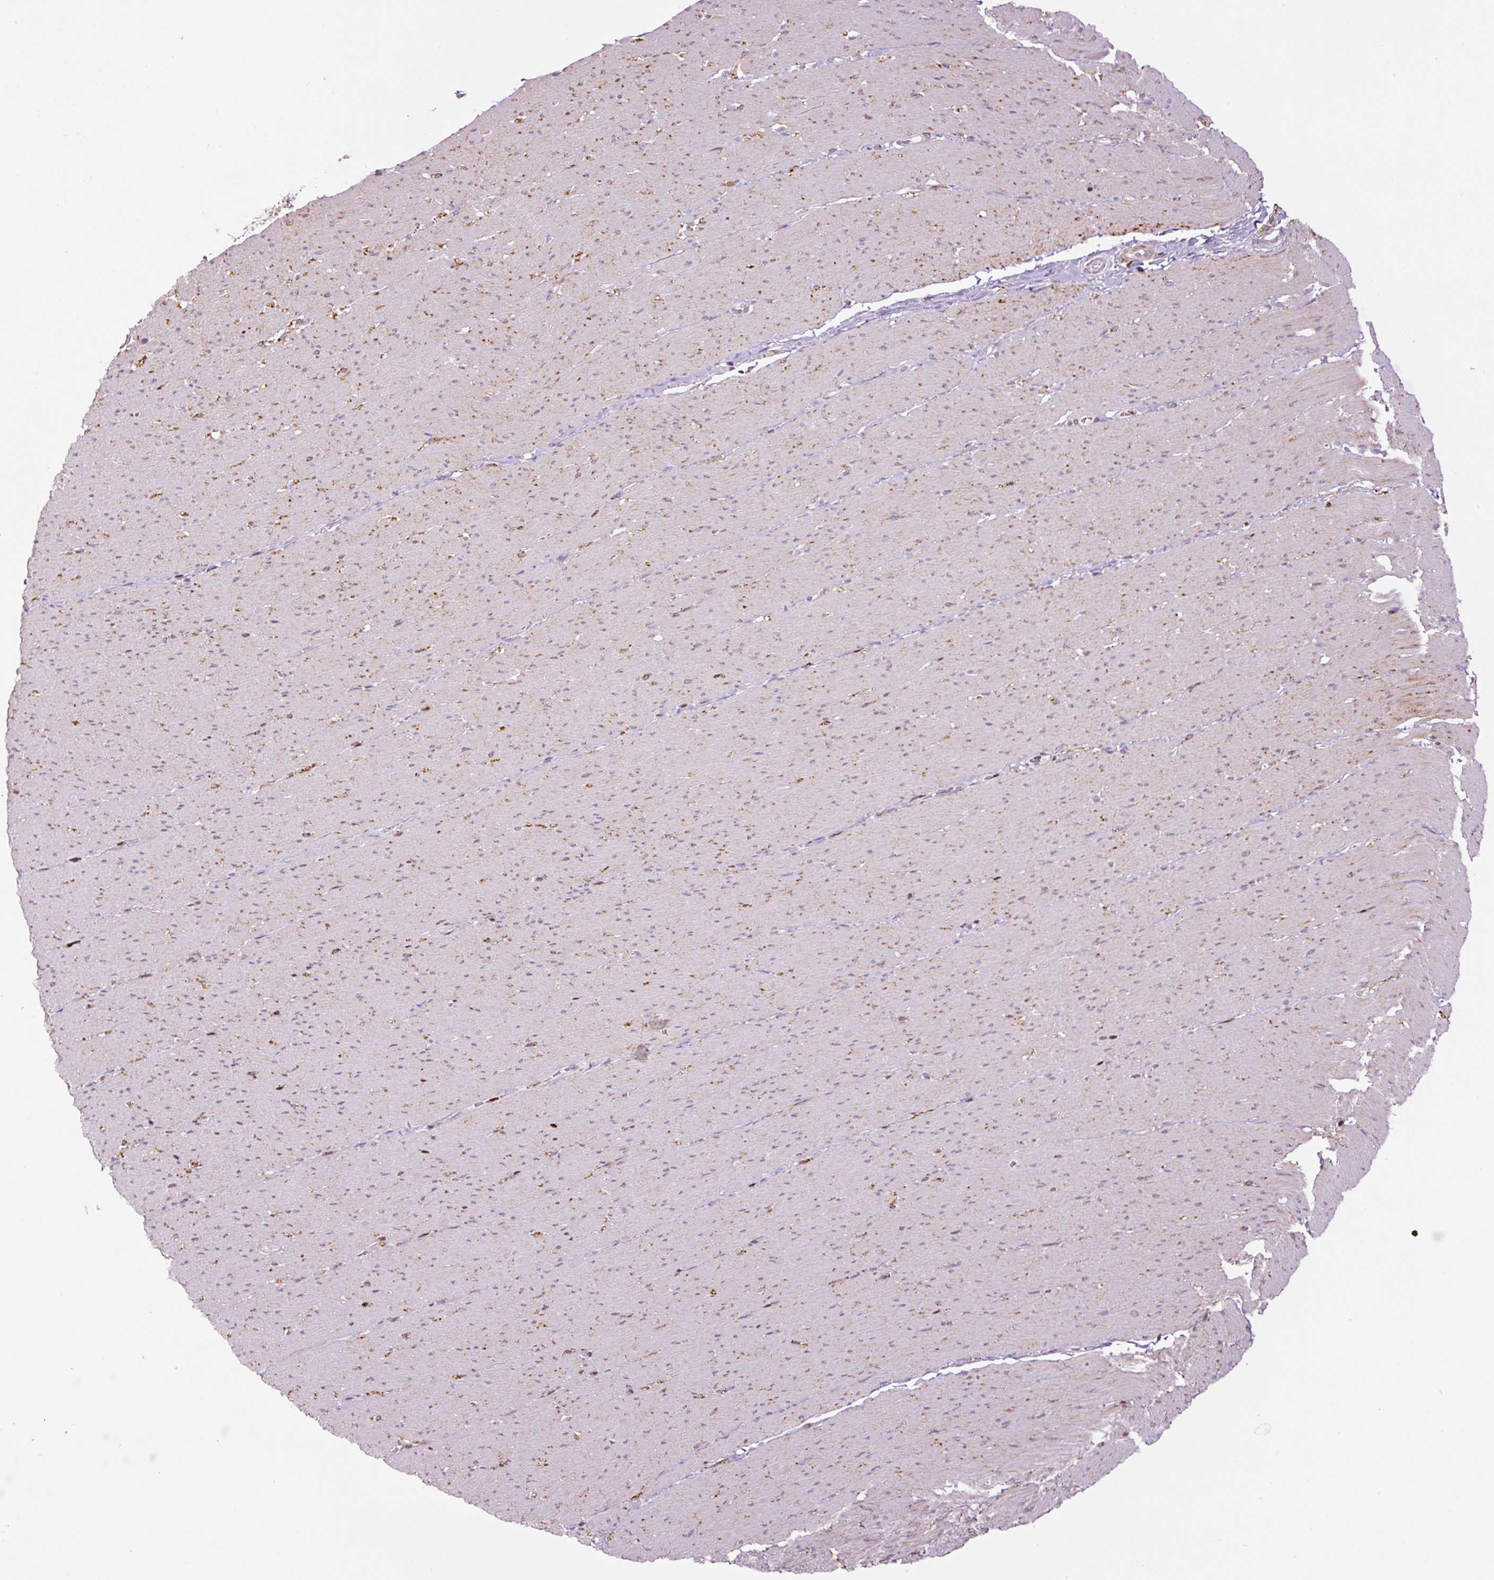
{"staining": {"intensity": "moderate", "quantity": "25%-75%", "location": "cytoplasmic/membranous"}, "tissue": "smooth muscle", "cell_type": "Smooth muscle cells", "image_type": "normal", "snomed": [{"axis": "morphology", "description": "Normal tissue, NOS"}, {"axis": "topography", "description": "Smooth muscle"}, {"axis": "topography", "description": "Rectum"}], "caption": "The immunohistochemical stain labels moderate cytoplasmic/membranous staining in smooth muscle cells of normal smooth muscle. (IHC, brightfield microscopy, high magnification).", "gene": "TMEM8B", "patient": {"sex": "male", "age": 53}}